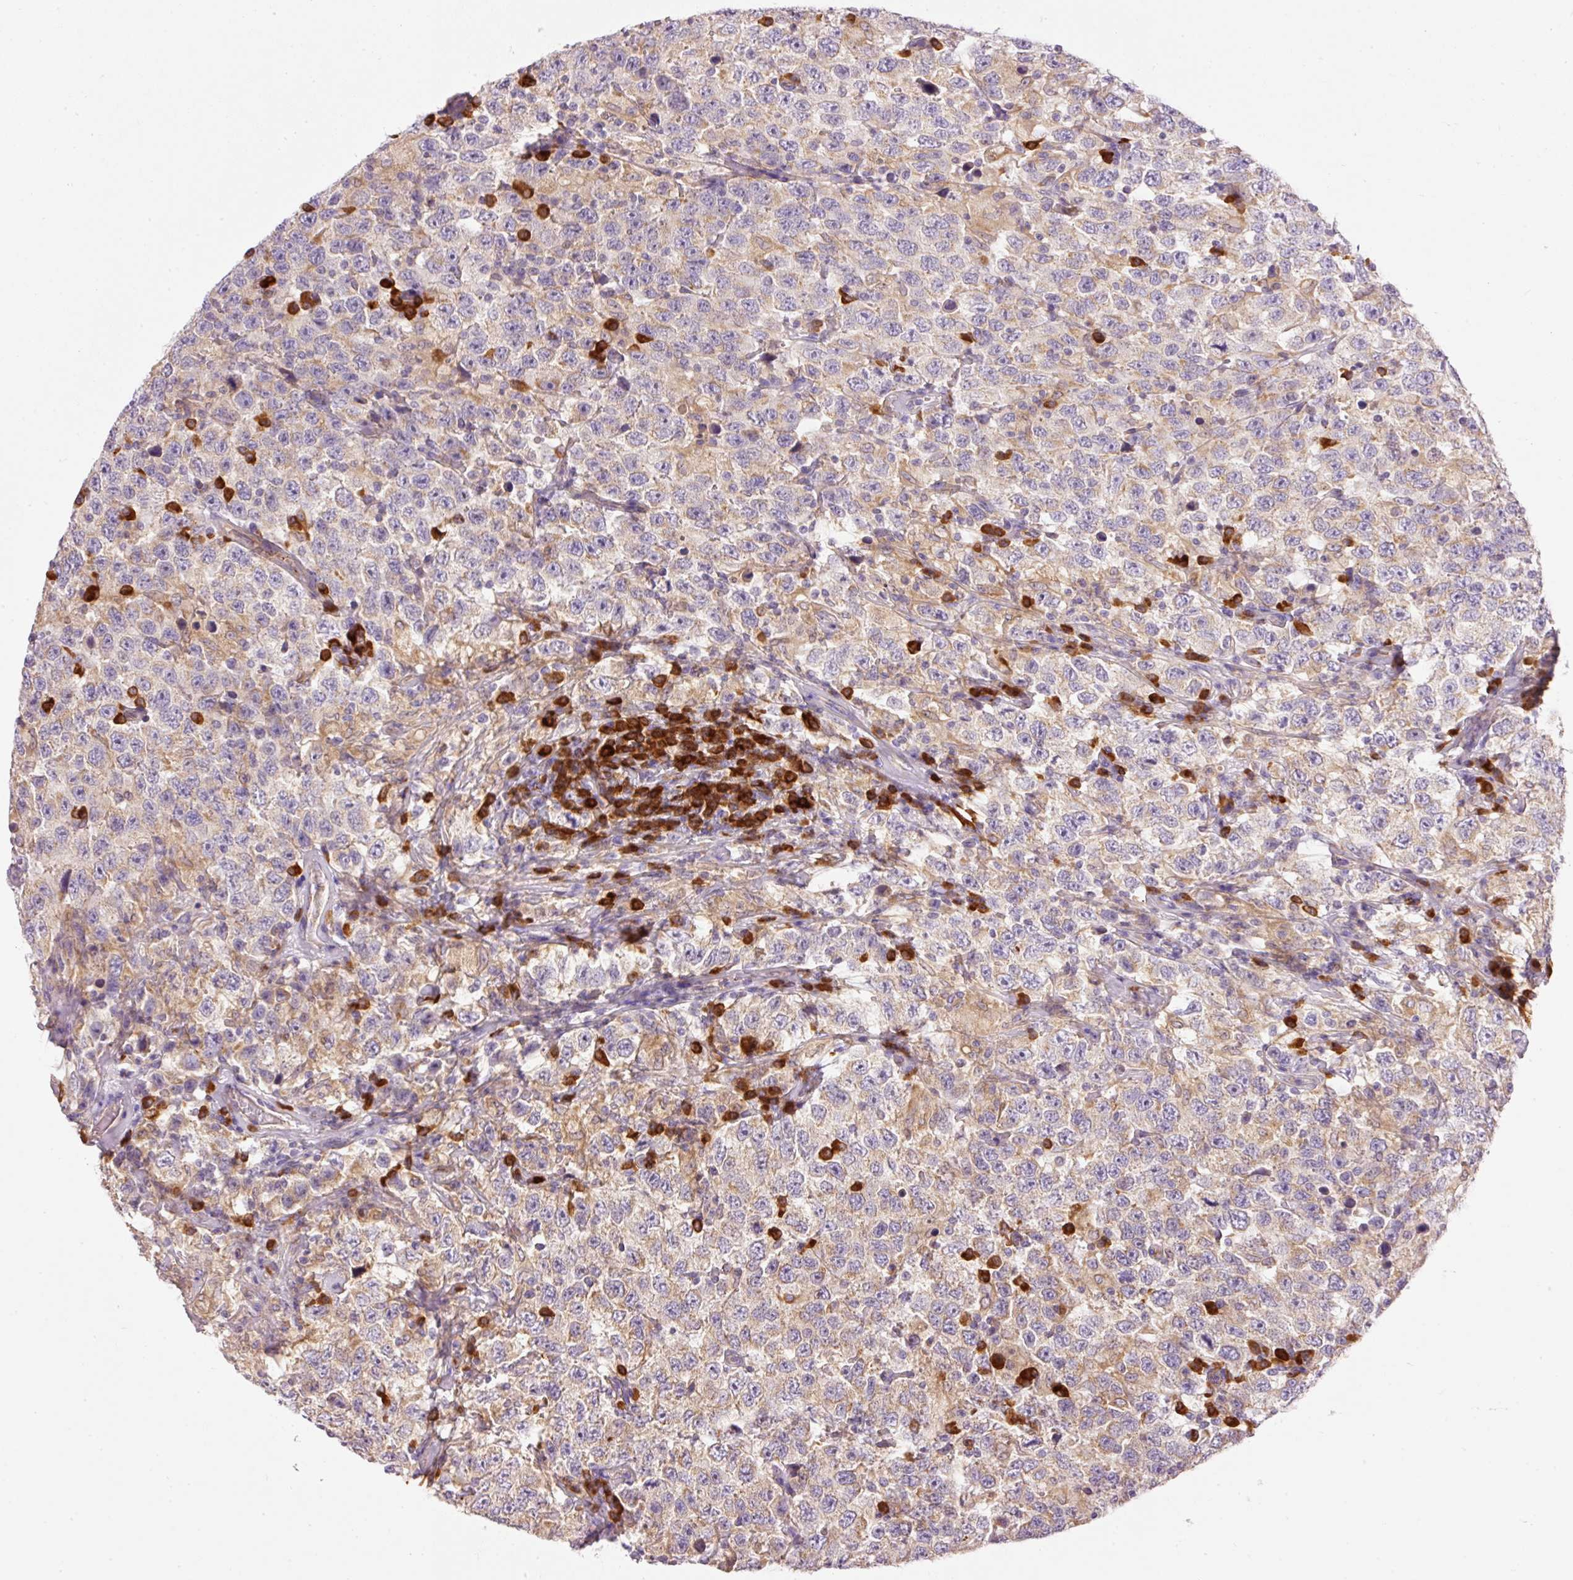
{"staining": {"intensity": "weak", "quantity": ">75%", "location": "cytoplasmic/membranous"}, "tissue": "testis cancer", "cell_type": "Tumor cells", "image_type": "cancer", "snomed": [{"axis": "morphology", "description": "Seminoma, NOS"}, {"axis": "topography", "description": "Testis"}], "caption": "Testis cancer (seminoma) was stained to show a protein in brown. There is low levels of weak cytoplasmic/membranous positivity in about >75% of tumor cells.", "gene": "PNPLA5", "patient": {"sex": "male", "age": 41}}